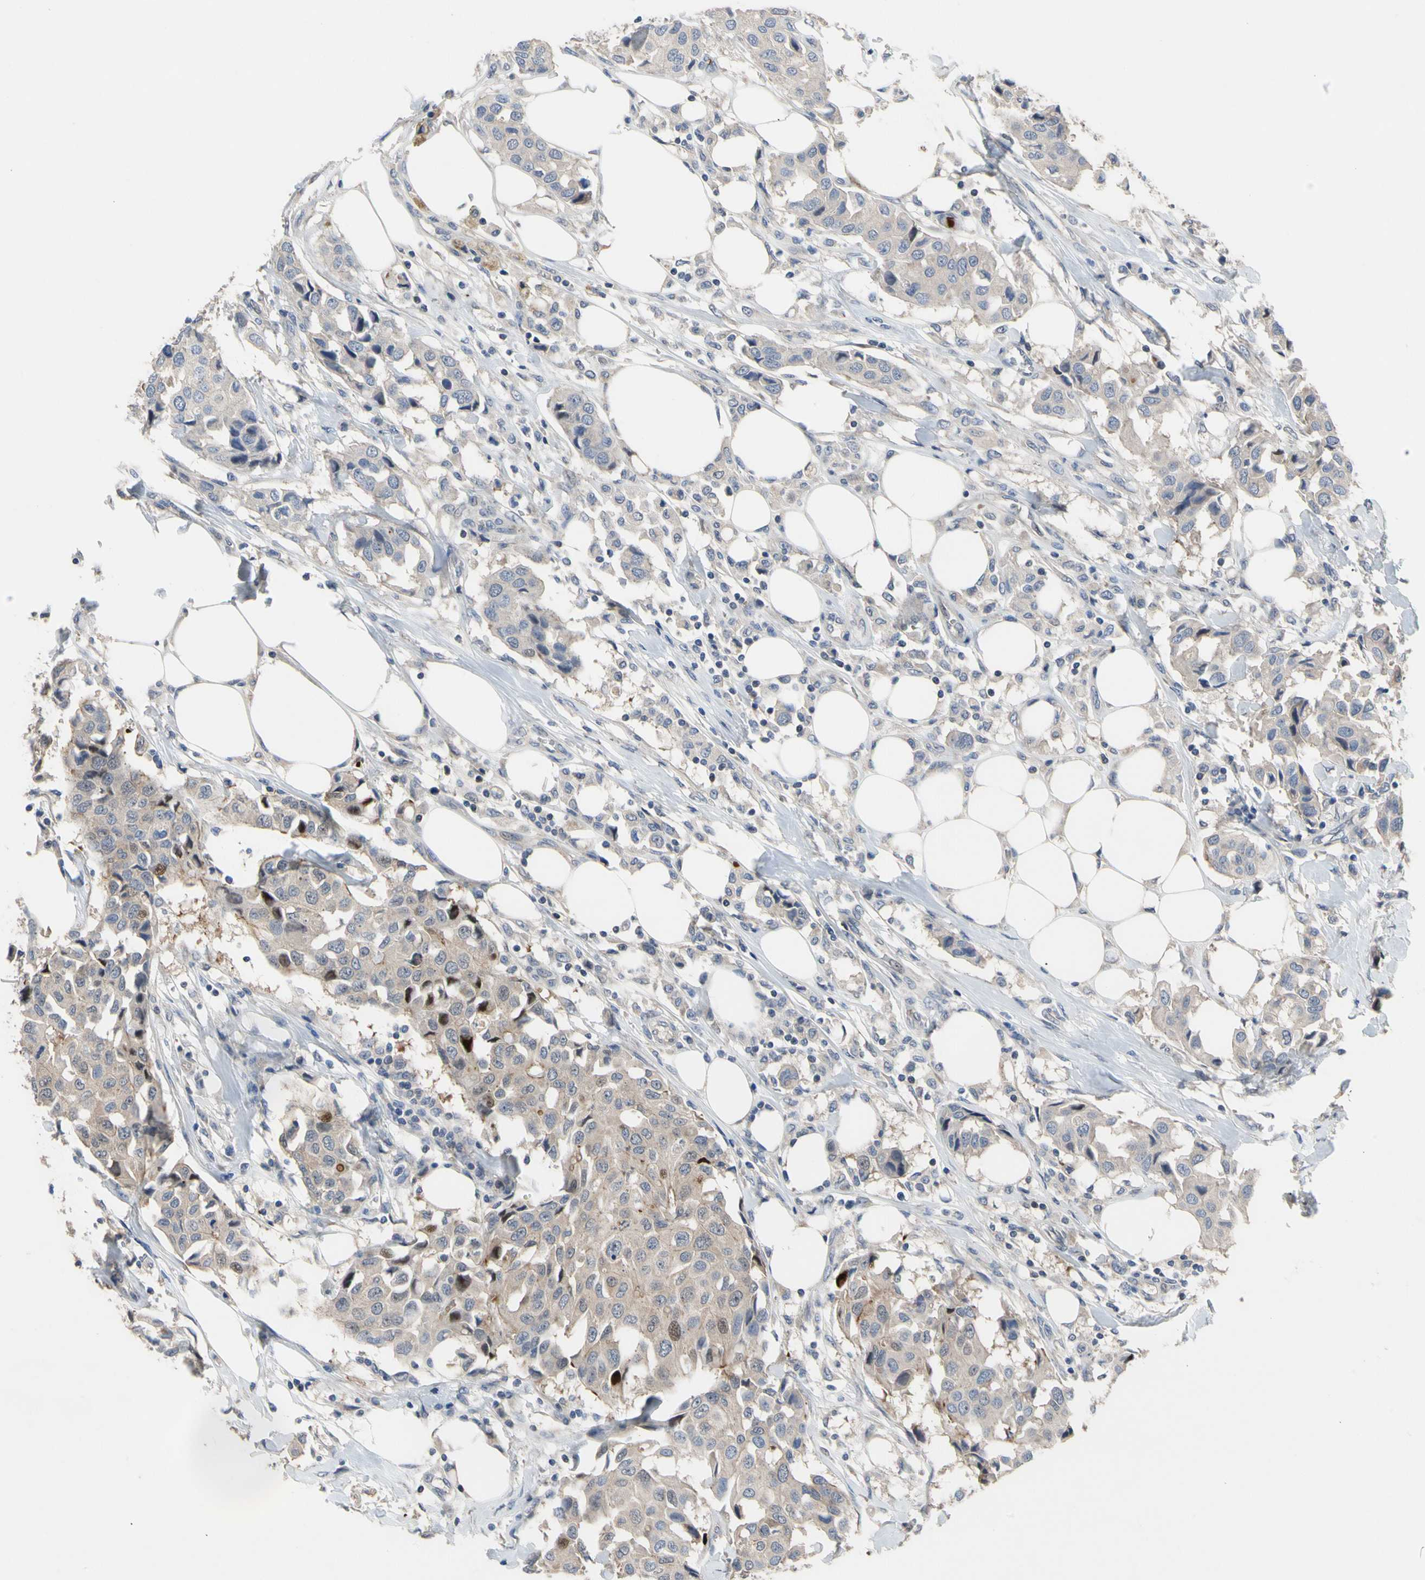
{"staining": {"intensity": "weak", "quantity": "25%-75%", "location": "cytoplasmic/membranous"}, "tissue": "breast cancer", "cell_type": "Tumor cells", "image_type": "cancer", "snomed": [{"axis": "morphology", "description": "Duct carcinoma"}, {"axis": "topography", "description": "Breast"}], "caption": "Breast cancer stained with immunohistochemistry (IHC) reveals weak cytoplasmic/membranous expression in approximately 25%-75% of tumor cells. (DAB IHC with brightfield microscopy, high magnification).", "gene": "HMGCR", "patient": {"sex": "female", "age": 80}}